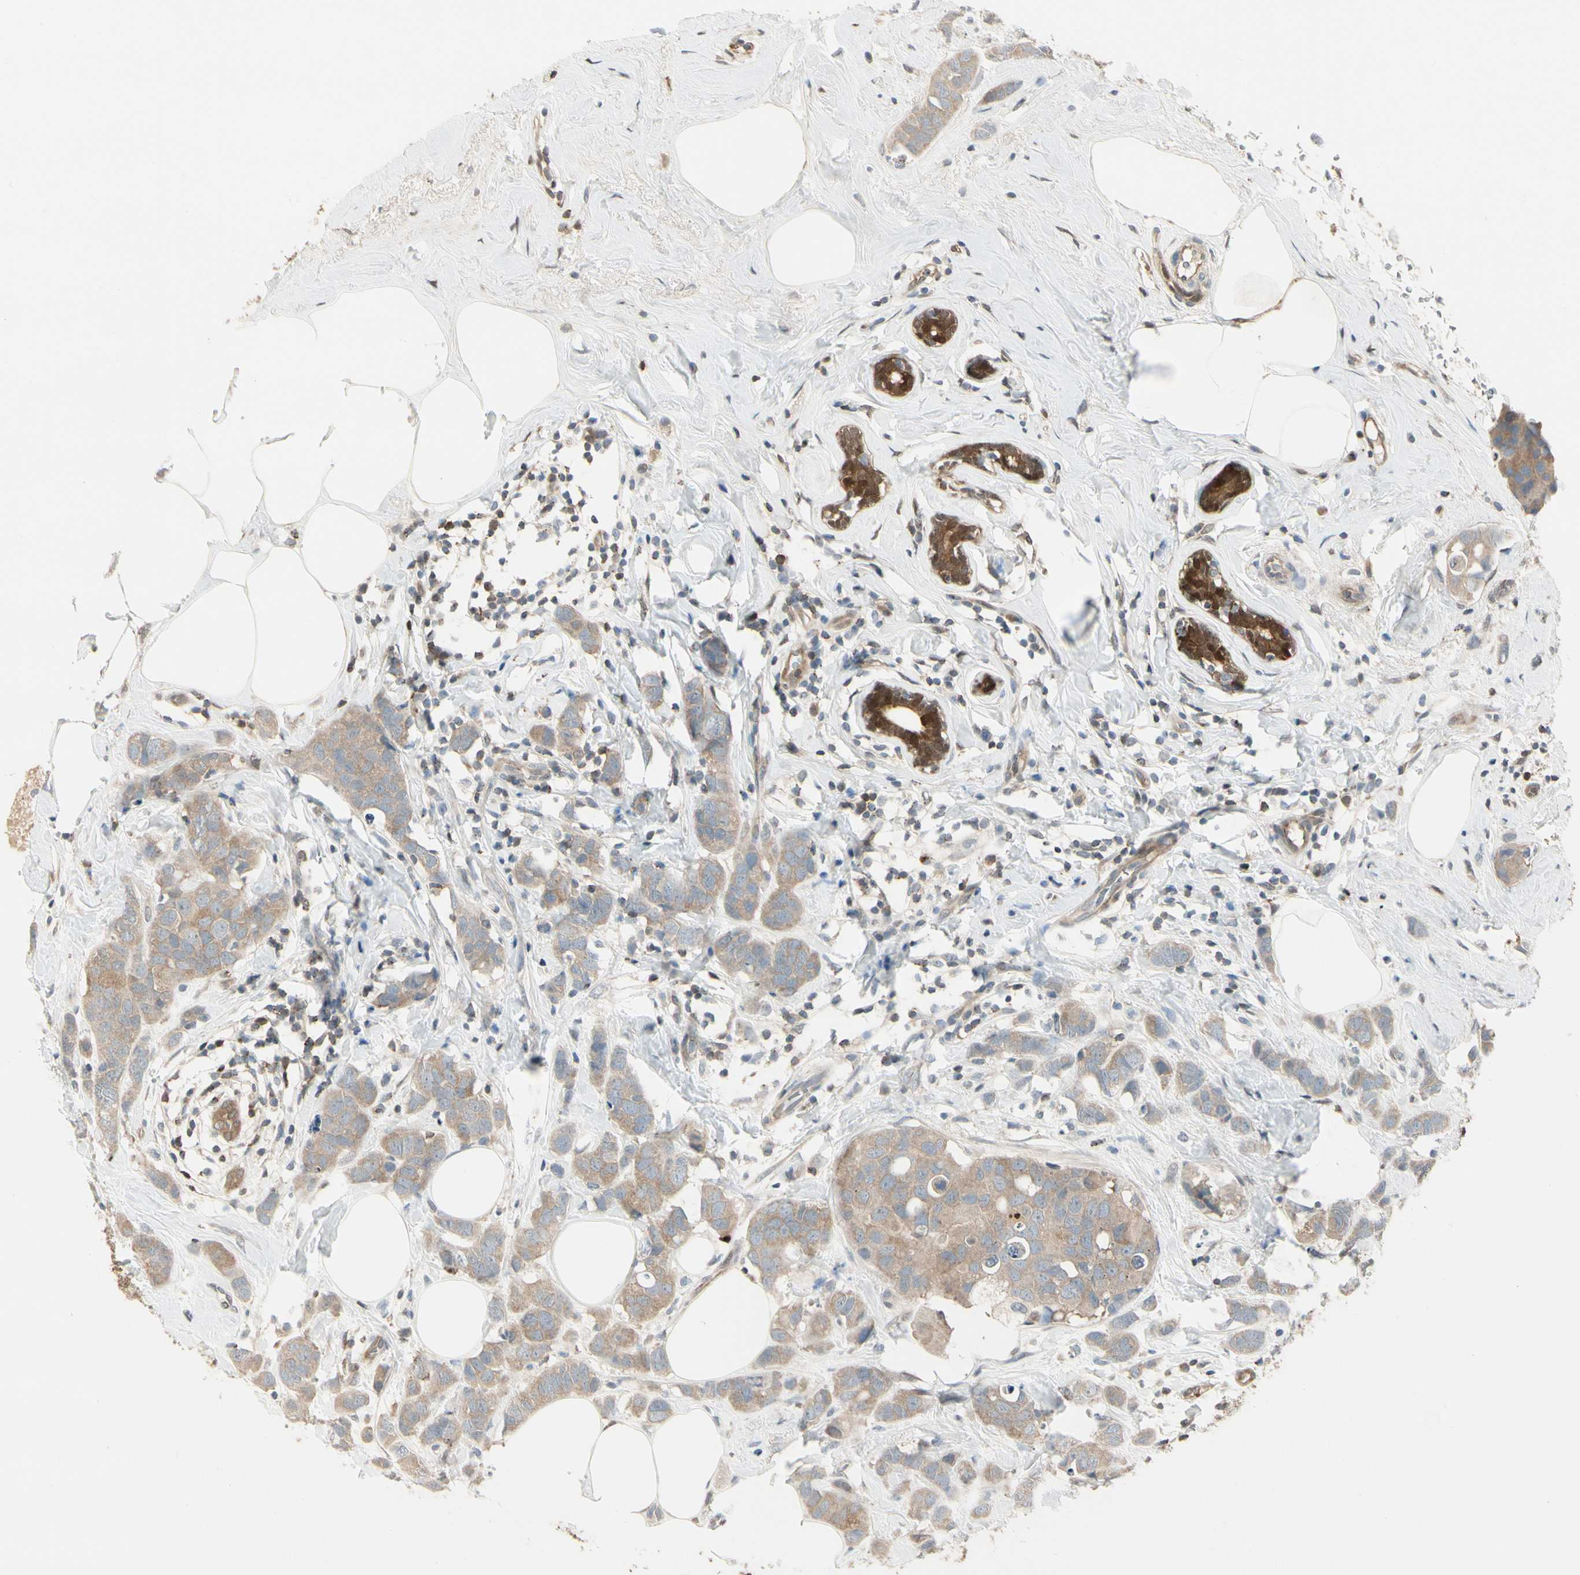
{"staining": {"intensity": "moderate", "quantity": ">75%", "location": "cytoplasmic/membranous"}, "tissue": "breast cancer", "cell_type": "Tumor cells", "image_type": "cancer", "snomed": [{"axis": "morphology", "description": "Normal tissue, NOS"}, {"axis": "morphology", "description": "Duct carcinoma"}, {"axis": "topography", "description": "Breast"}], "caption": "This histopathology image displays IHC staining of breast infiltrating ductal carcinoma, with medium moderate cytoplasmic/membranous positivity in approximately >75% of tumor cells.", "gene": "EVC", "patient": {"sex": "female", "age": 50}}